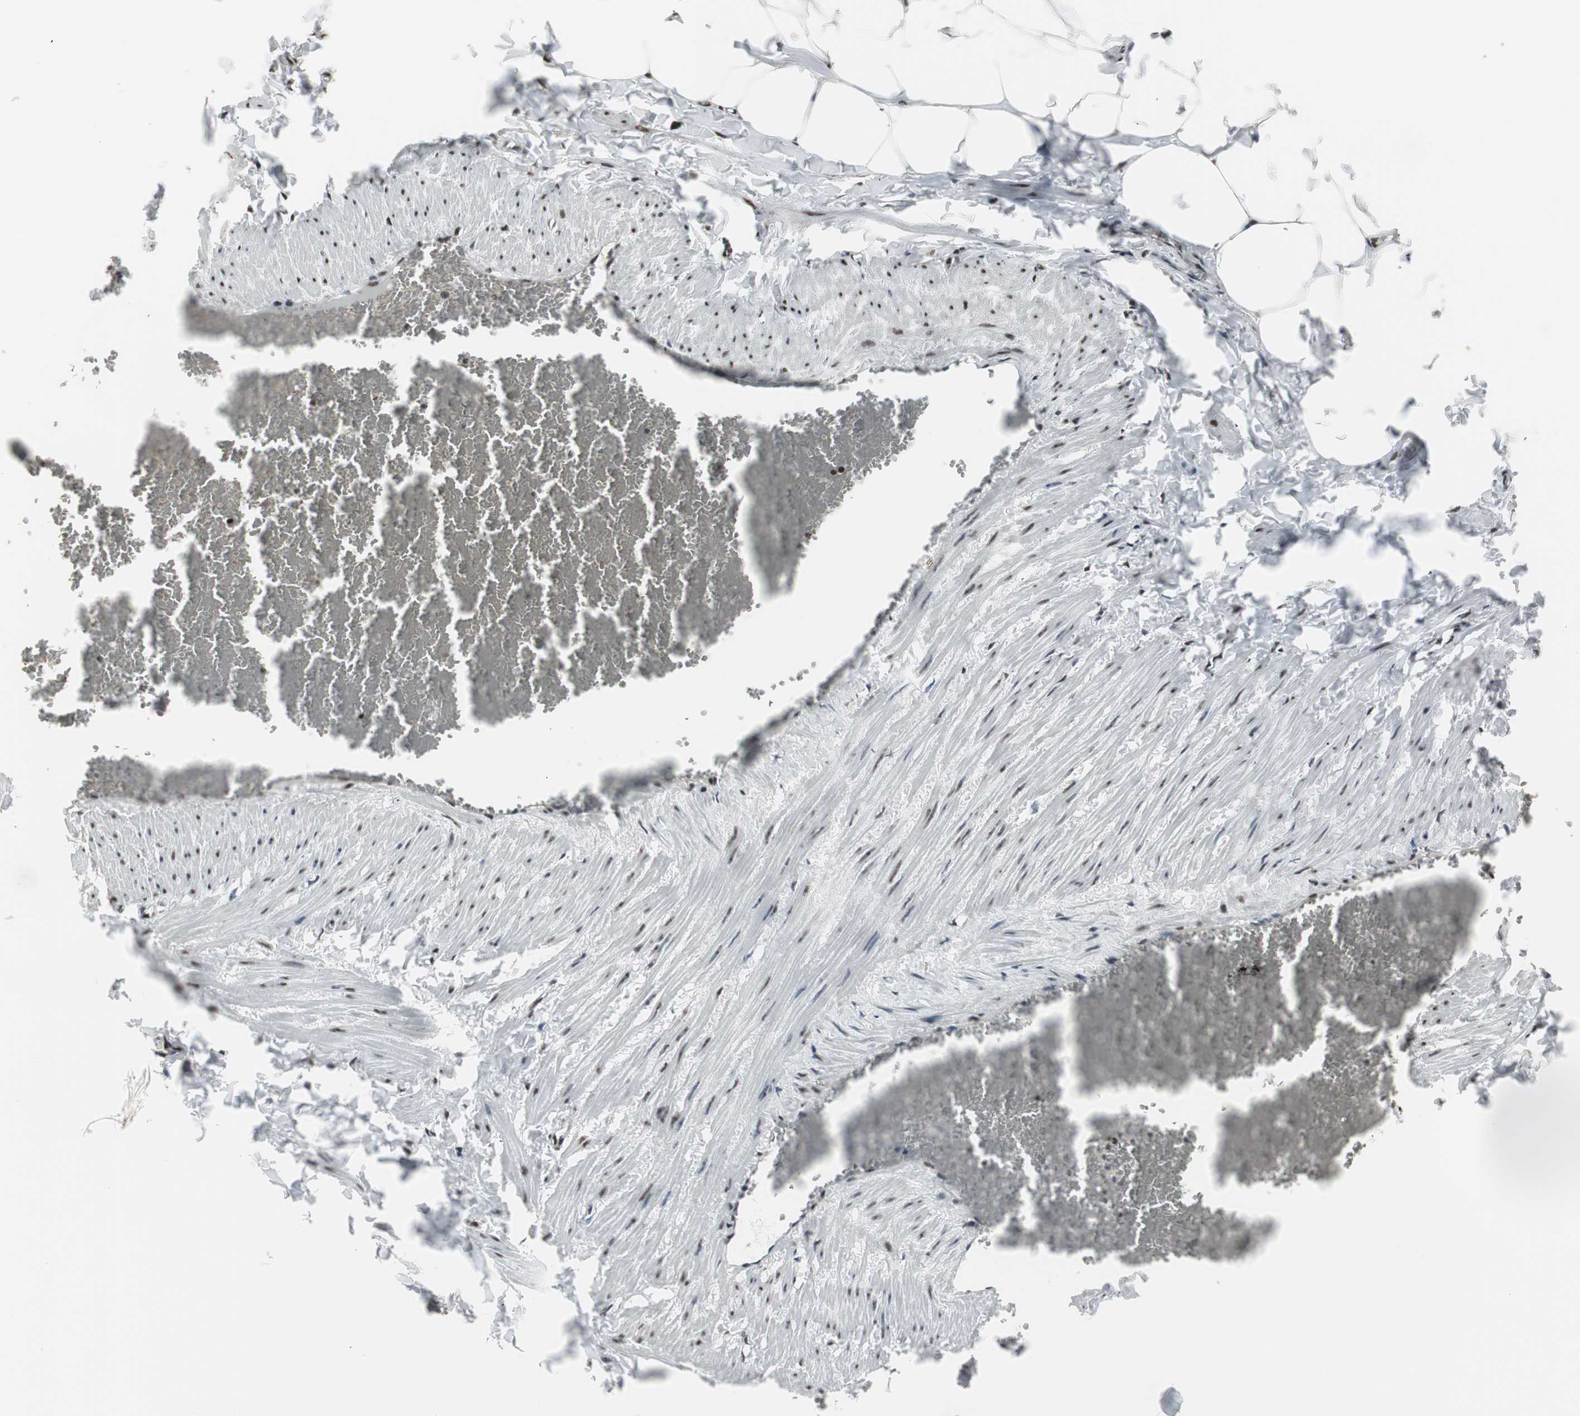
{"staining": {"intensity": "moderate", "quantity": ">75%", "location": "cytoplasmic/membranous,nuclear"}, "tissue": "adipose tissue", "cell_type": "Adipocytes", "image_type": "normal", "snomed": [{"axis": "morphology", "description": "Normal tissue, NOS"}, {"axis": "topography", "description": "Vascular tissue"}], "caption": "IHC of unremarkable human adipose tissue demonstrates medium levels of moderate cytoplasmic/membranous,nuclear positivity in approximately >75% of adipocytes.", "gene": "PARN", "patient": {"sex": "male", "age": 41}}